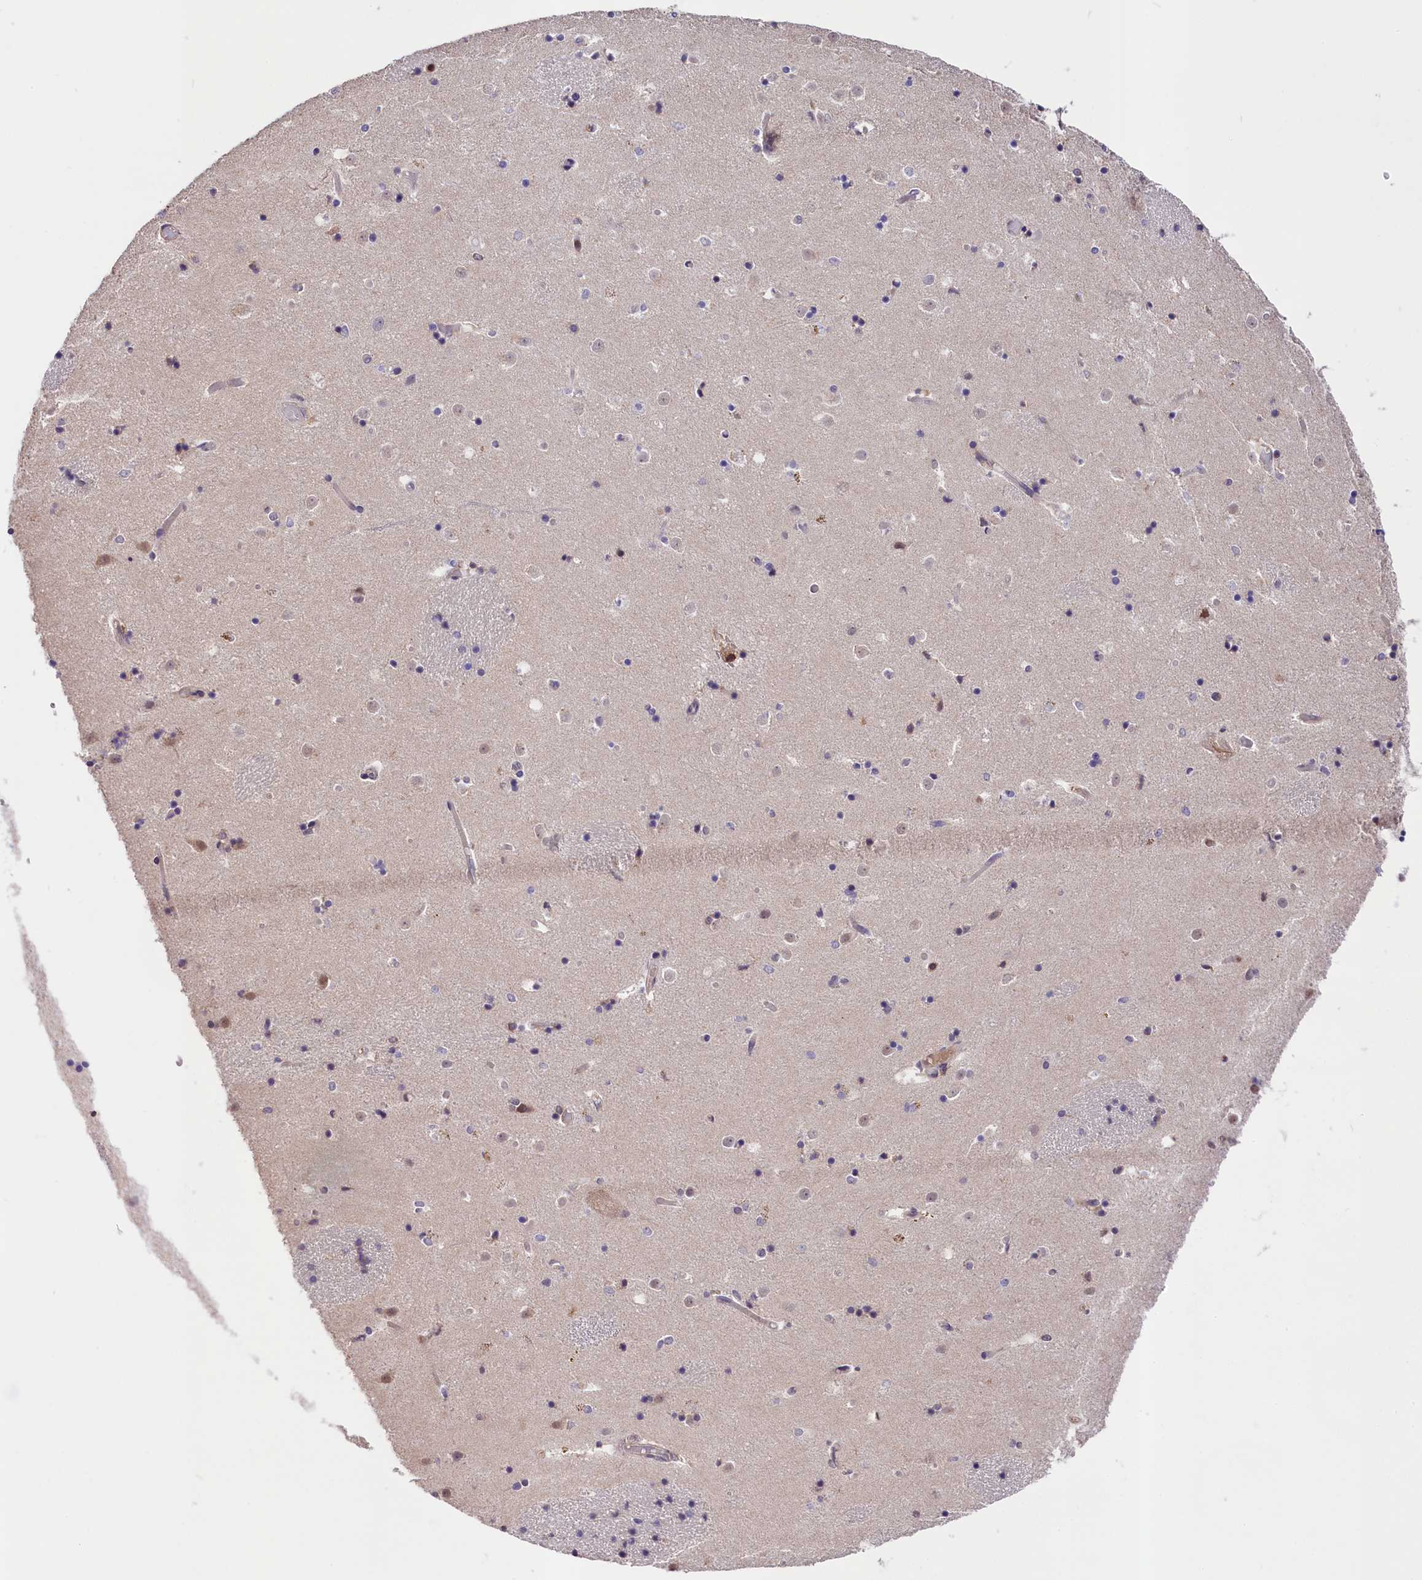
{"staining": {"intensity": "negative", "quantity": "none", "location": "none"}, "tissue": "caudate", "cell_type": "Glial cells", "image_type": "normal", "snomed": [{"axis": "morphology", "description": "Normal tissue, NOS"}, {"axis": "topography", "description": "Lateral ventricle wall"}], "caption": "IHC photomicrograph of benign caudate: caudate stained with DAB (3,3'-diaminobenzidine) demonstrates no significant protein staining in glial cells.", "gene": "SKIDA1", "patient": {"sex": "female", "age": 52}}